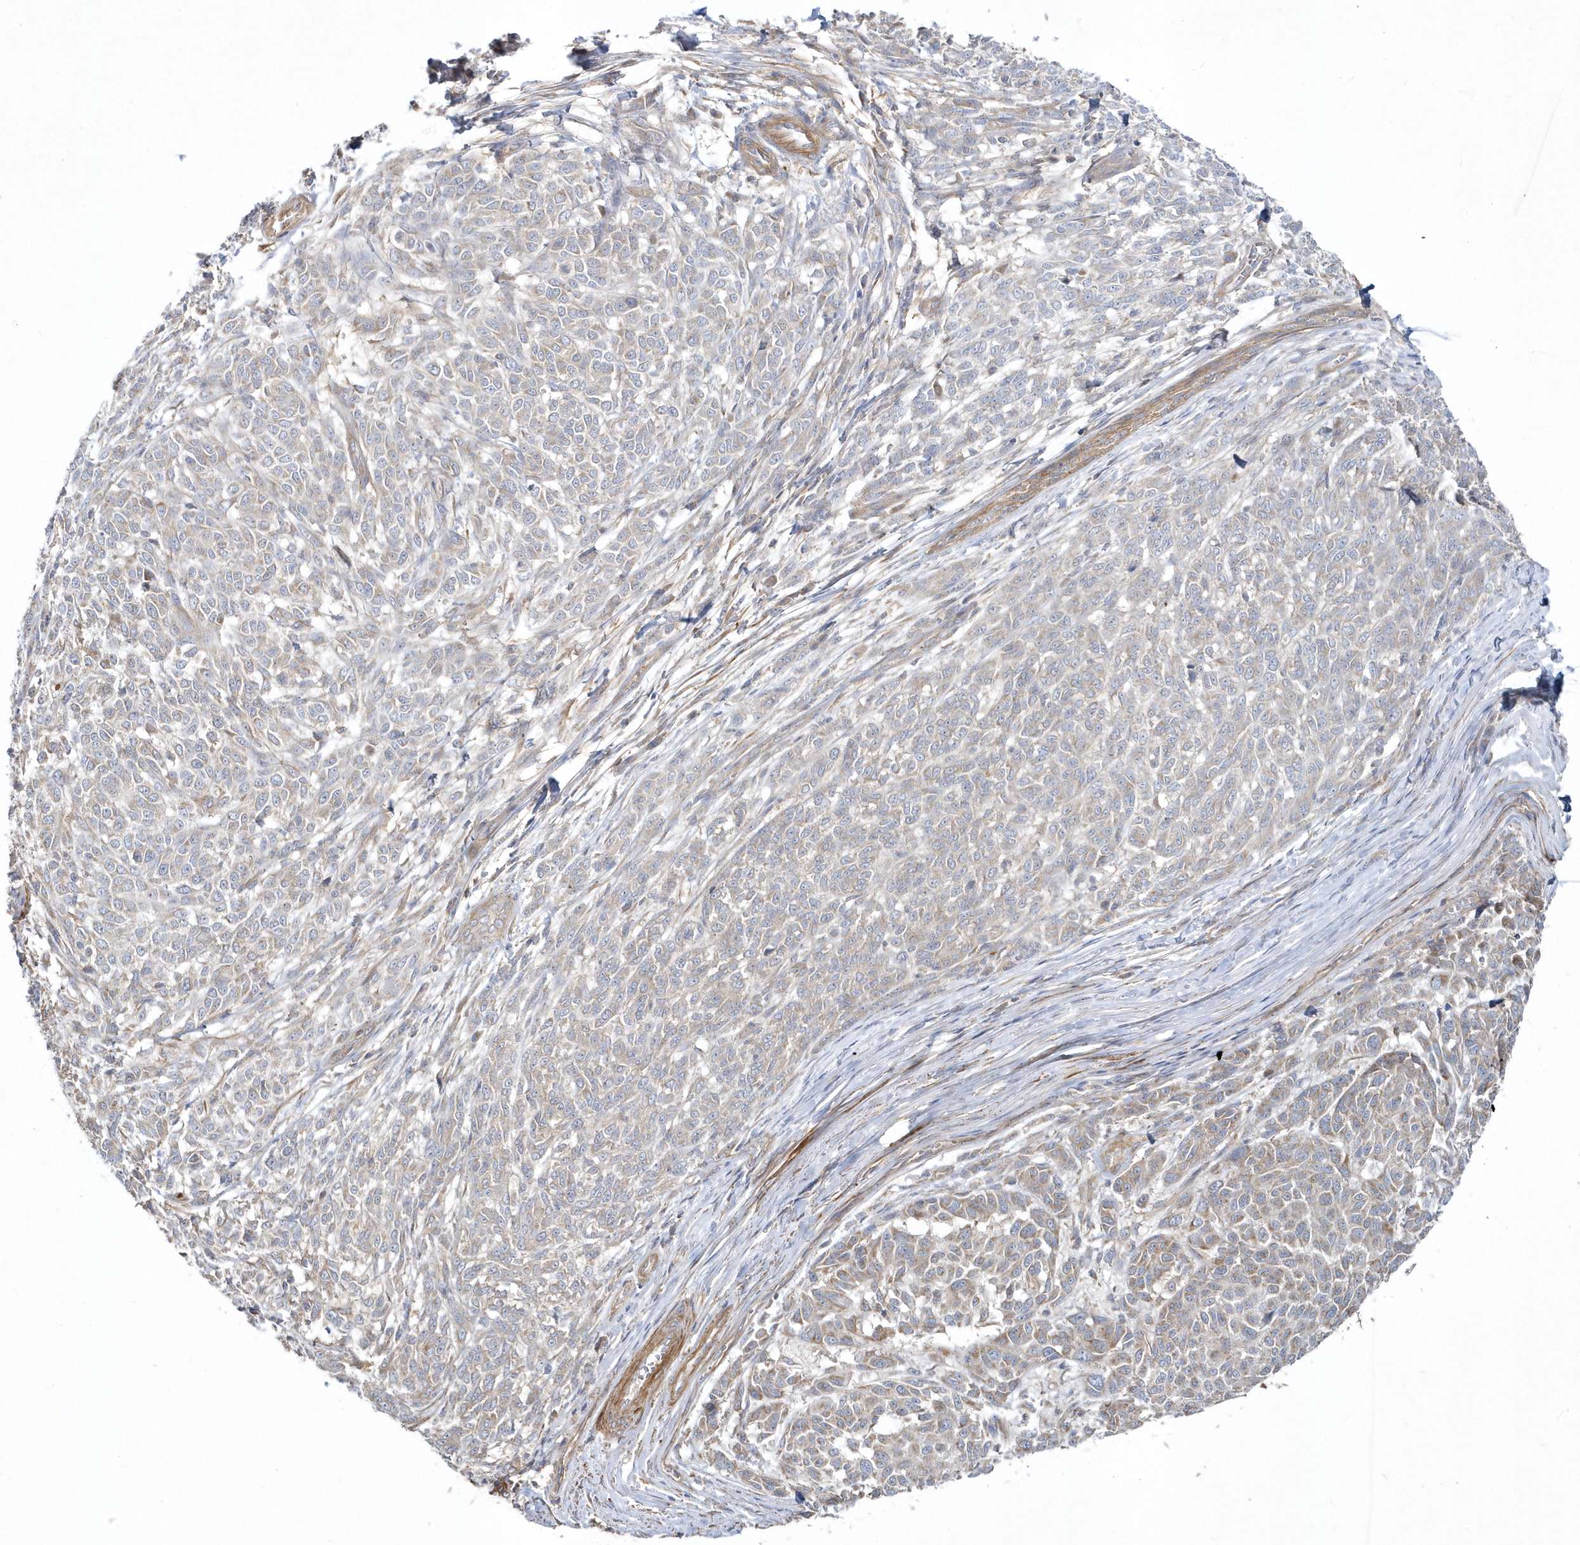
{"staining": {"intensity": "moderate", "quantity": "25%-75%", "location": "cytoplasmic/membranous"}, "tissue": "melanoma", "cell_type": "Tumor cells", "image_type": "cancer", "snomed": [{"axis": "morphology", "description": "Malignant melanoma, NOS"}, {"axis": "topography", "description": "Skin"}], "caption": "This is an image of immunohistochemistry (IHC) staining of malignant melanoma, which shows moderate staining in the cytoplasmic/membranous of tumor cells.", "gene": "LEXM", "patient": {"sex": "male", "age": 49}}